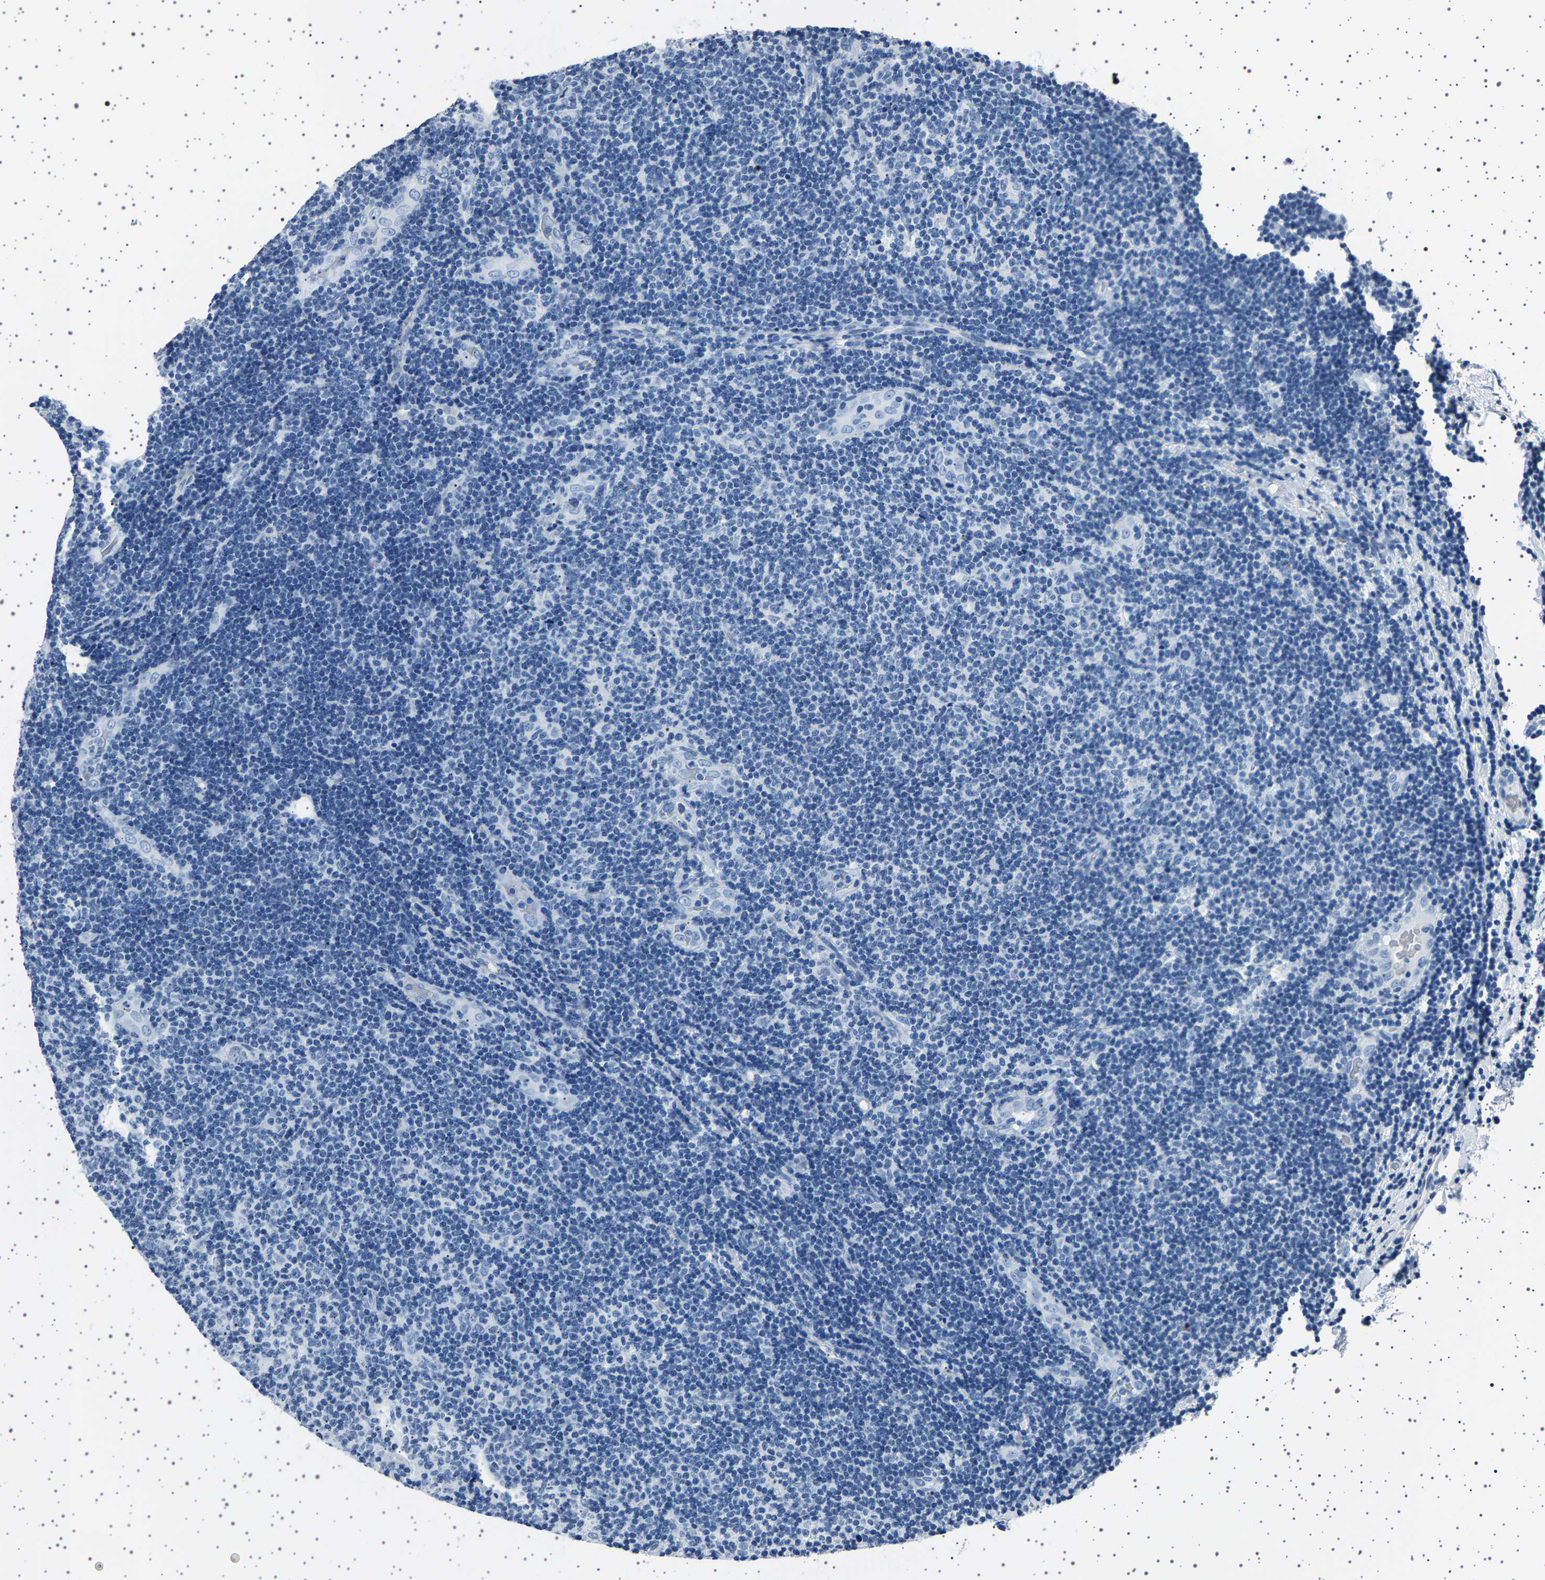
{"staining": {"intensity": "negative", "quantity": "none", "location": "none"}, "tissue": "lymphoma", "cell_type": "Tumor cells", "image_type": "cancer", "snomed": [{"axis": "morphology", "description": "Malignant lymphoma, non-Hodgkin's type, Low grade"}, {"axis": "topography", "description": "Lymph node"}], "caption": "An immunohistochemistry image of lymphoma is shown. There is no staining in tumor cells of lymphoma.", "gene": "TFF3", "patient": {"sex": "male", "age": 83}}